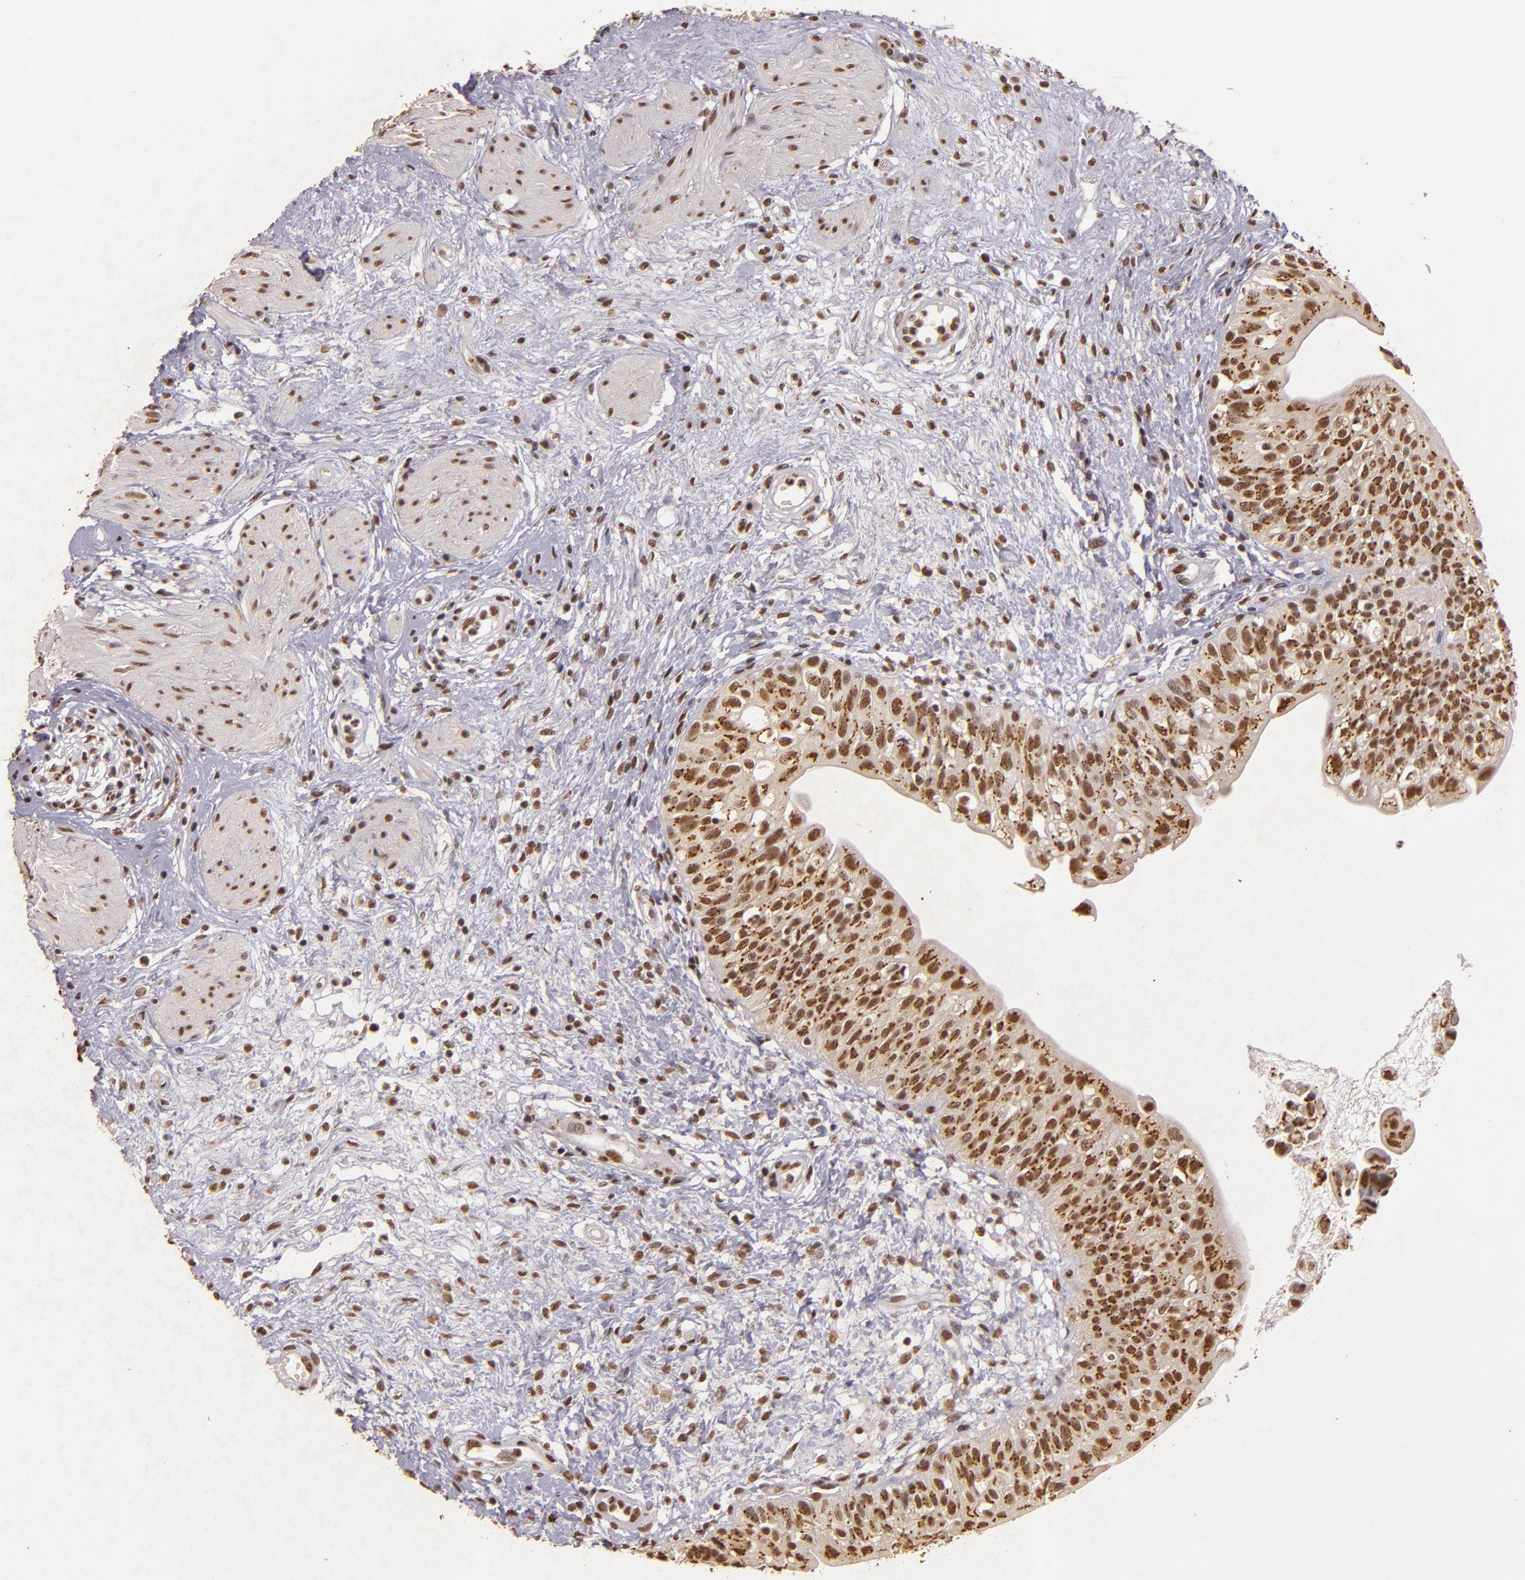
{"staining": {"intensity": "moderate", "quantity": ">75%", "location": "nuclear"}, "tissue": "urinary bladder", "cell_type": "Urothelial cells", "image_type": "normal", "snomed": [{"axis": "morphology", "description": "Normal tissue, NOS"}, {"axis": "topography", "description": "Urinary bladder"}], "caption": "Immunohistochemistry (IHC) (DAB) staining of unremarkable urinary bladder displays moderate nuclear protein expression in approximately >75% of urothelial cells. (brown staining indicates protein expression, while blue staining denotes nuclei).", "gene": "CBX3", "patient": {"sex": "female", "age": 55}}